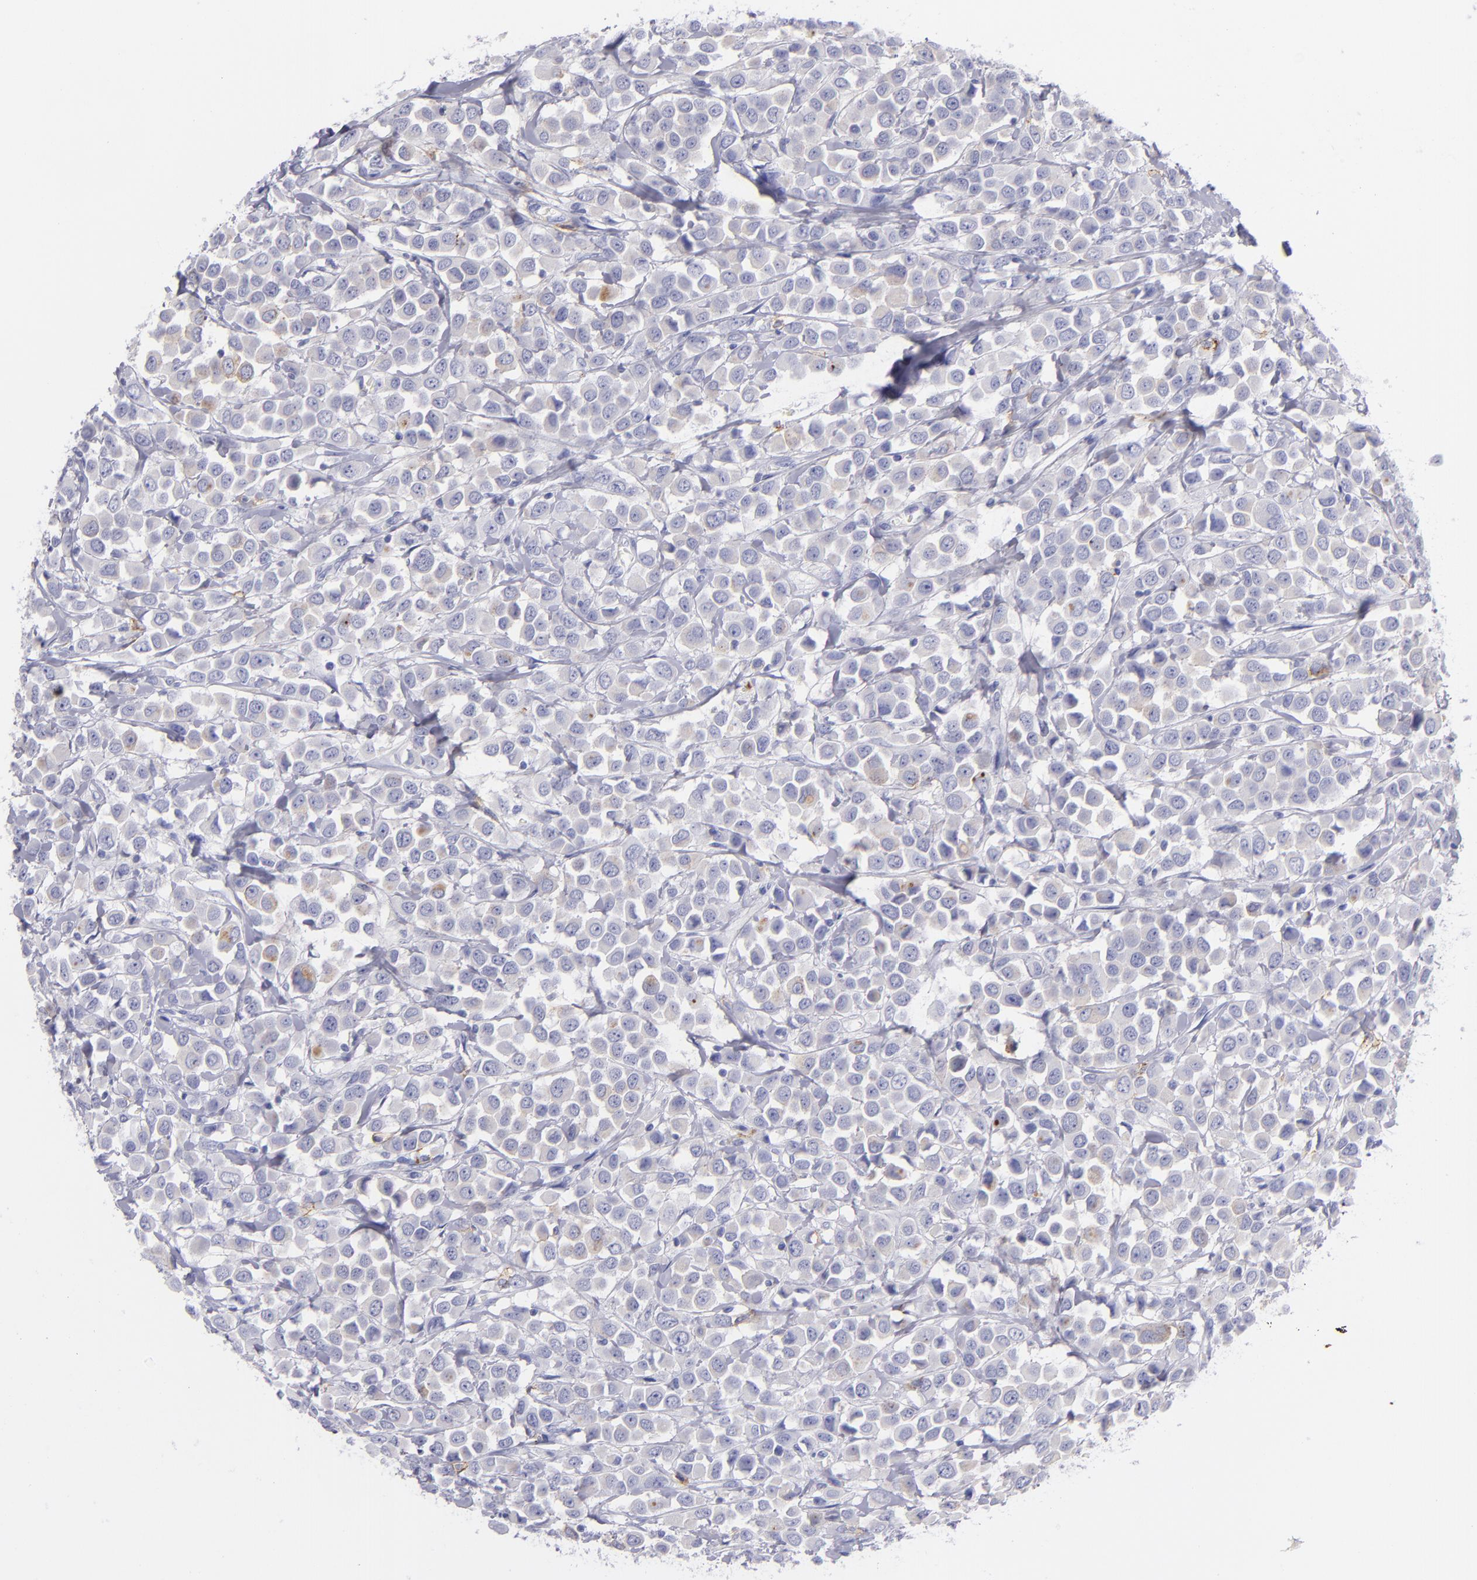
{"staining": {"intensity": "negative", "quantity": "none", "location": "none"}, "tissue": "breast cancer", "cell_type": "Tumor cells", "image_type": "cancer", "snomed": [{"axis": "morphology", "description": "Duct carcinoma"}, {"axis": "topography", "description": "Breast"}], "caption": "IHC histopathology image of neoplastic tissue: human breast cancer (invasive ductal carcinoma) stained with DAB reveals no significant protein staining in tumor cells.", "gene": "CD82", "patient": {"sex": "female", "age": 61}}